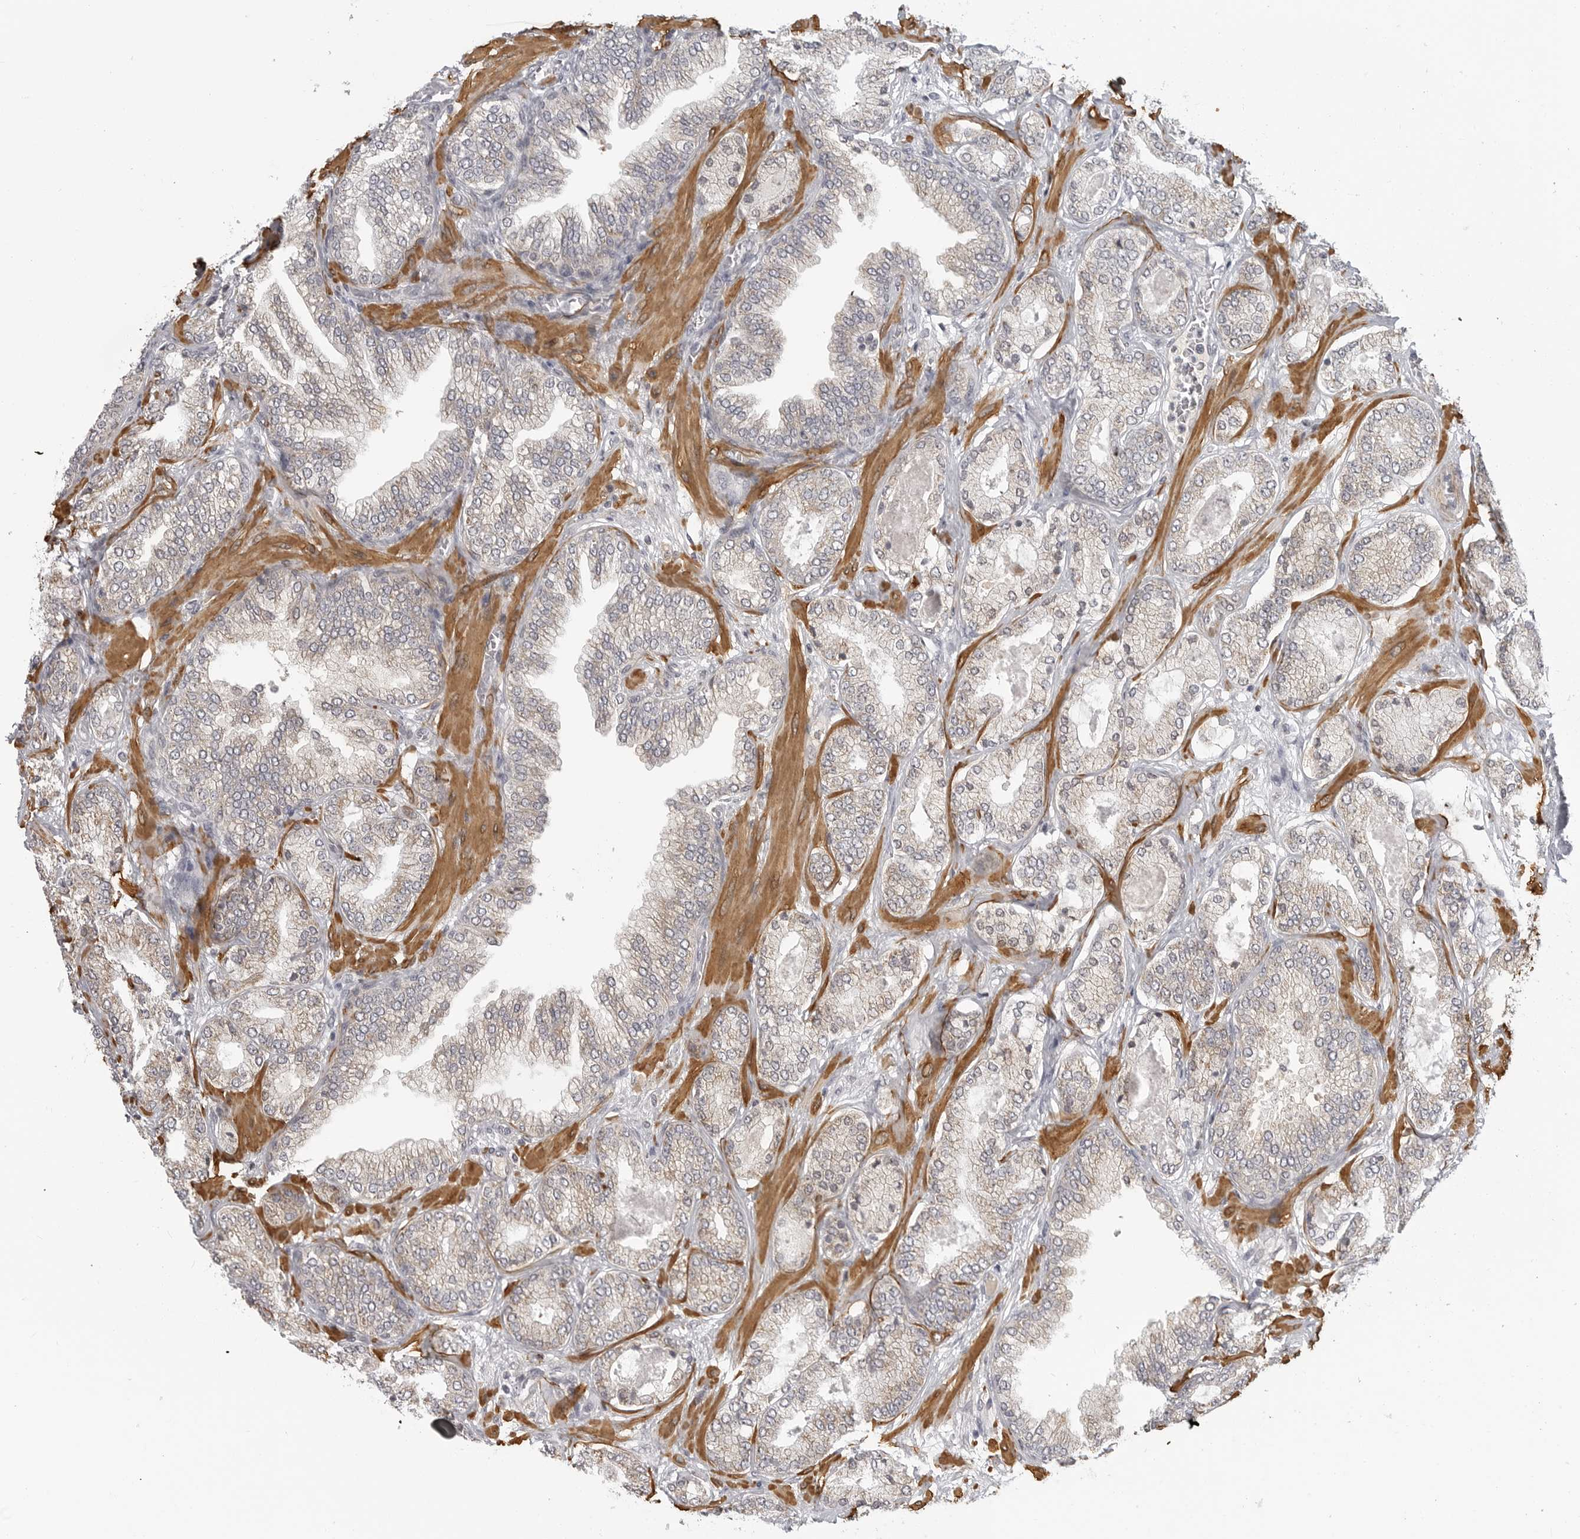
{"staining": {"intensity": "negative", "quantity": "none", "location": "none"}, "tissue": "prostate cancer", "cell_type": "Tumor cells", "image_type": "cancer", "snomed": [{"axis": "morphology", "description": "Adenocarcinoma, High grade"}, {"axis": "topography", "description": "Prostate"}], "caption": "Immunohistochemical staining of human adenocarcinoma (high-grade) (prostate) displays no significant expression in tumor cells.", "gene": "MAP7D1", "patient": {"sex": "male", "age": 58}}